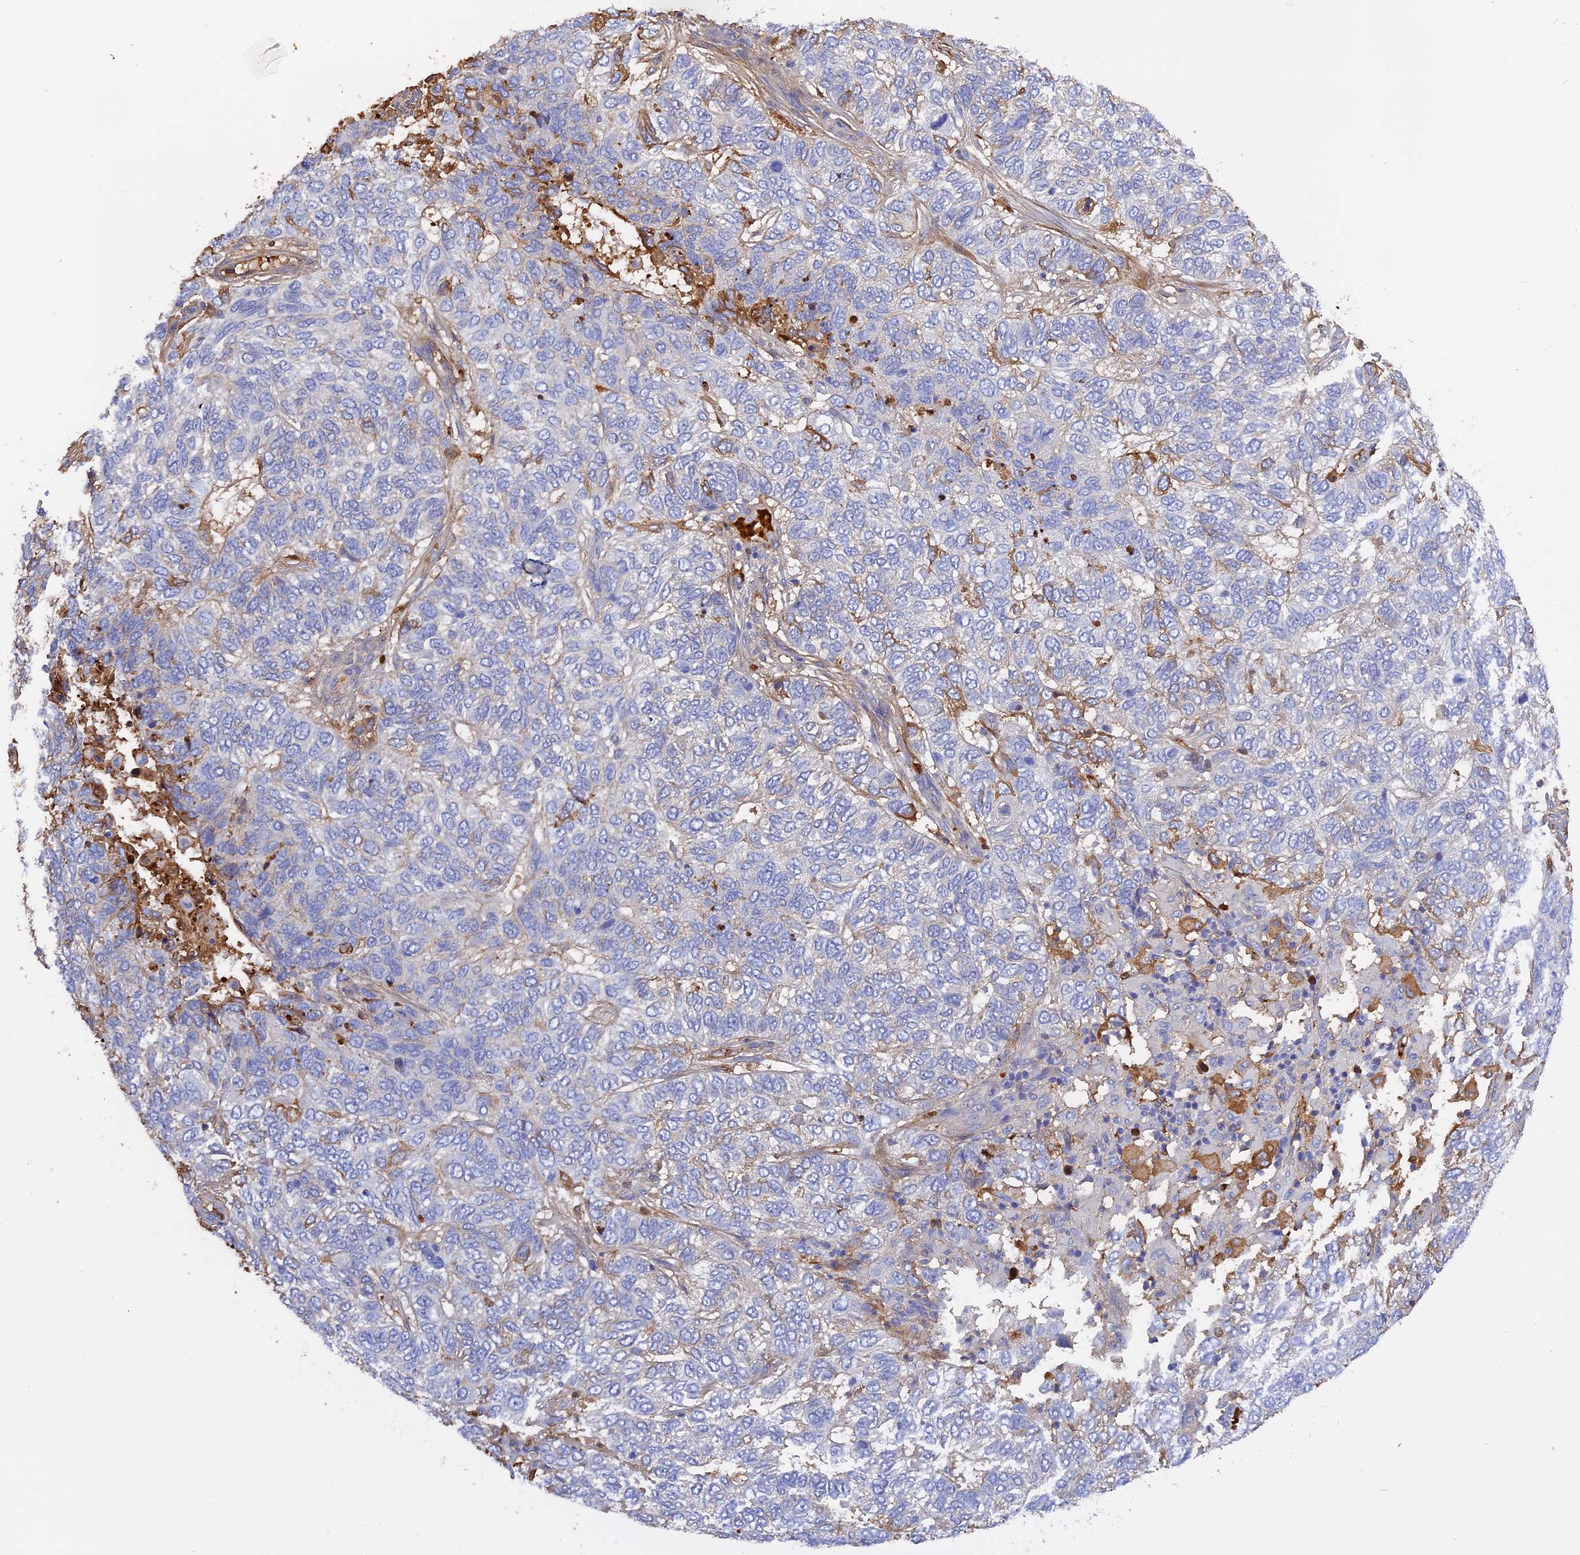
{"staining": {"intensity": "negative", "quantity": "none", "location": "none"}, "tissue": "skin cancer", "cell_type": "Tumor cells", "image_type": "cancer", "snomed": [{"axis": "morphology", "description": "Basal cell carcinoma"}, {"axis": "topography", "description": "Skin"}], "caption": "An image of skin cancer (basal cell carcinoma) stained for a protein shows no brown staining in tumor cells.", "gene": "PZP", "patient": {"sex": "female", "age": 65}}